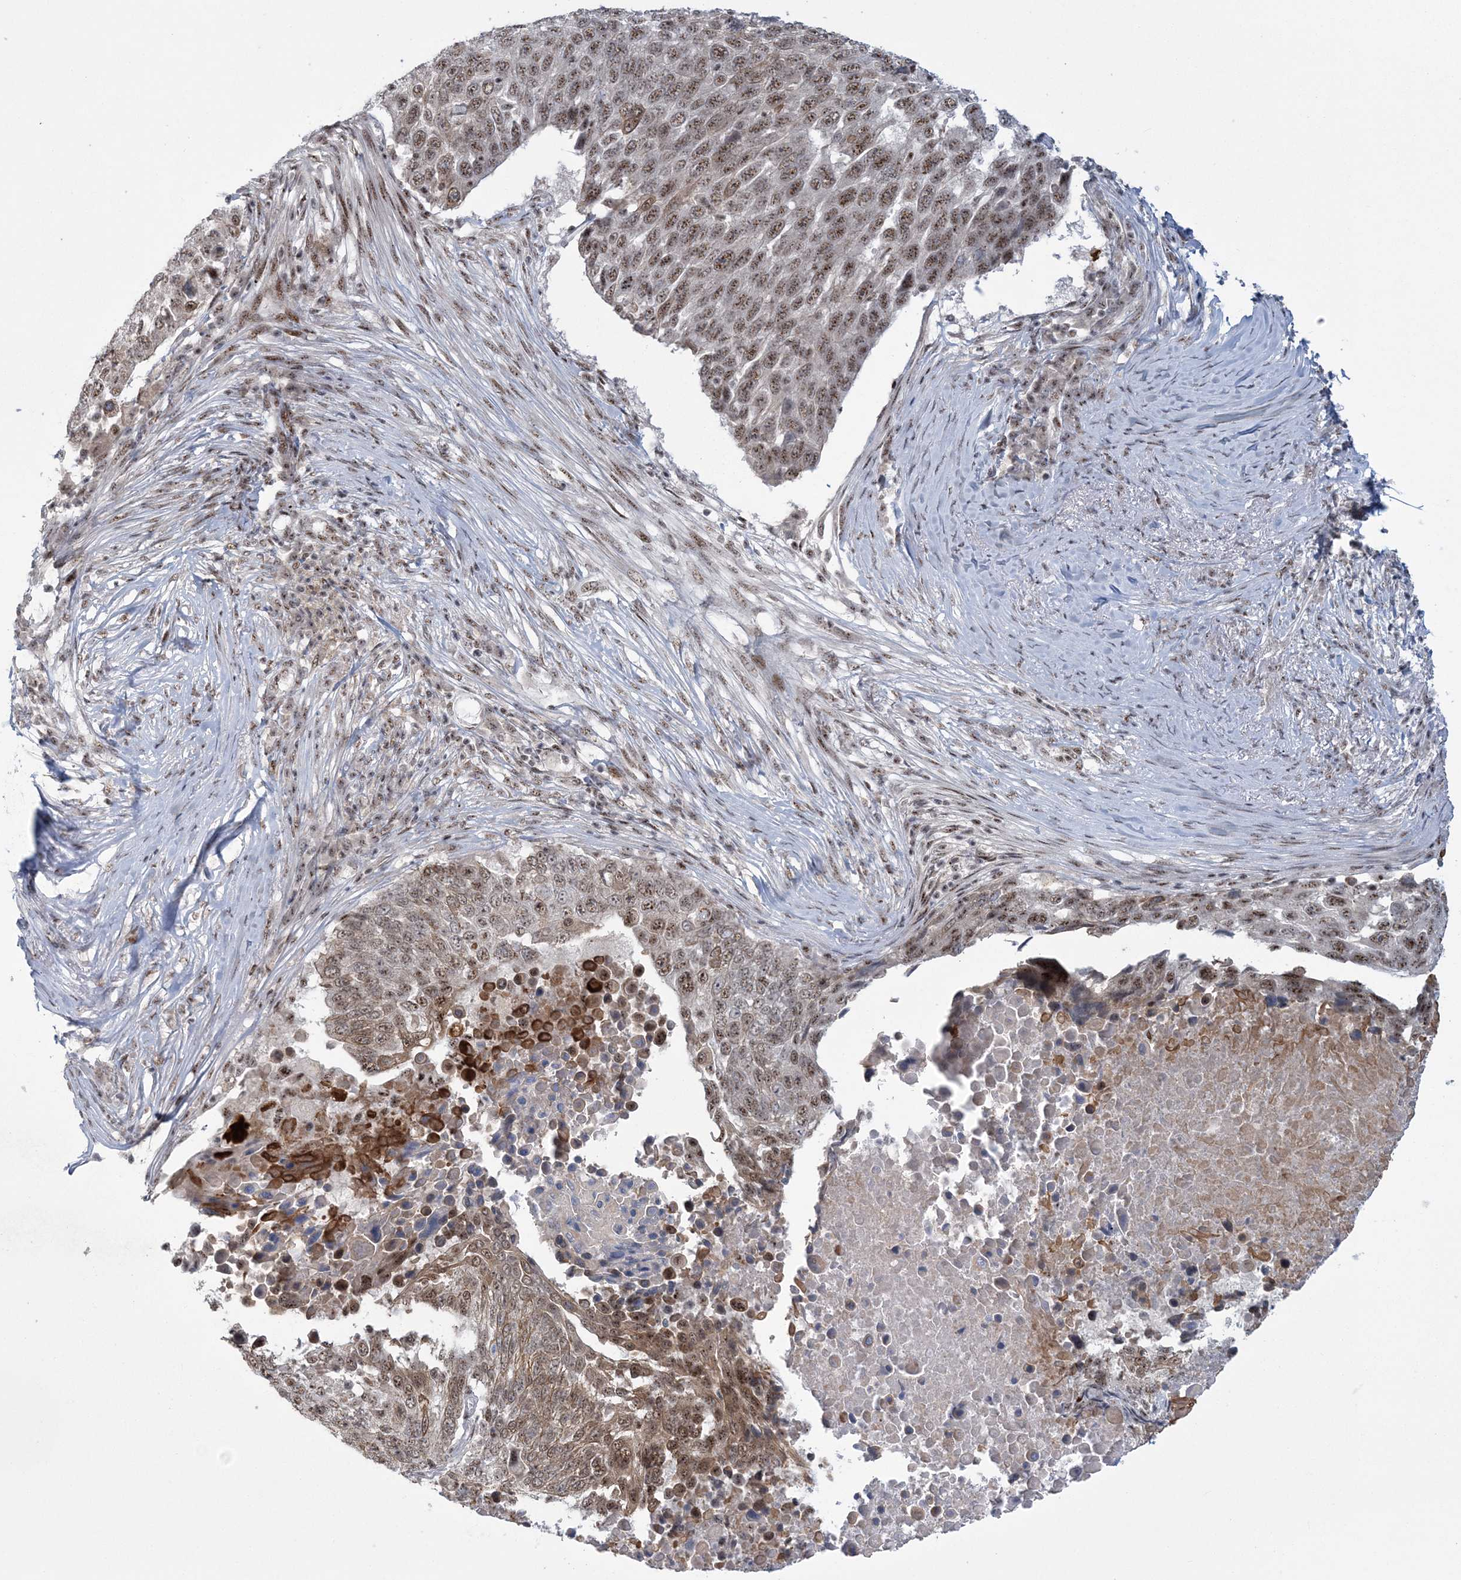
{"staining": {"intensity": "moderate", "quantity": ">75%", "location": "cytoplasmic/membranous,nuclear"}, "tissue": "lung cancer", "cell_type": "Tumor cells", "image_type": "cancer", "snomed": [{"axis": "morphology", "description": "Squamous cell carcinoma, NOS"}, {"axis": "topography", "description": "Lung"}], "caption": "Tumor cells demonstrate moderate cytoplasmic/membranous and nuclear positivity in approximately >75% of cells in lung cancer (squamous cell carcinoma).", "gene": "KDM6B", "patient": {"sex": "male", "age": 66}}